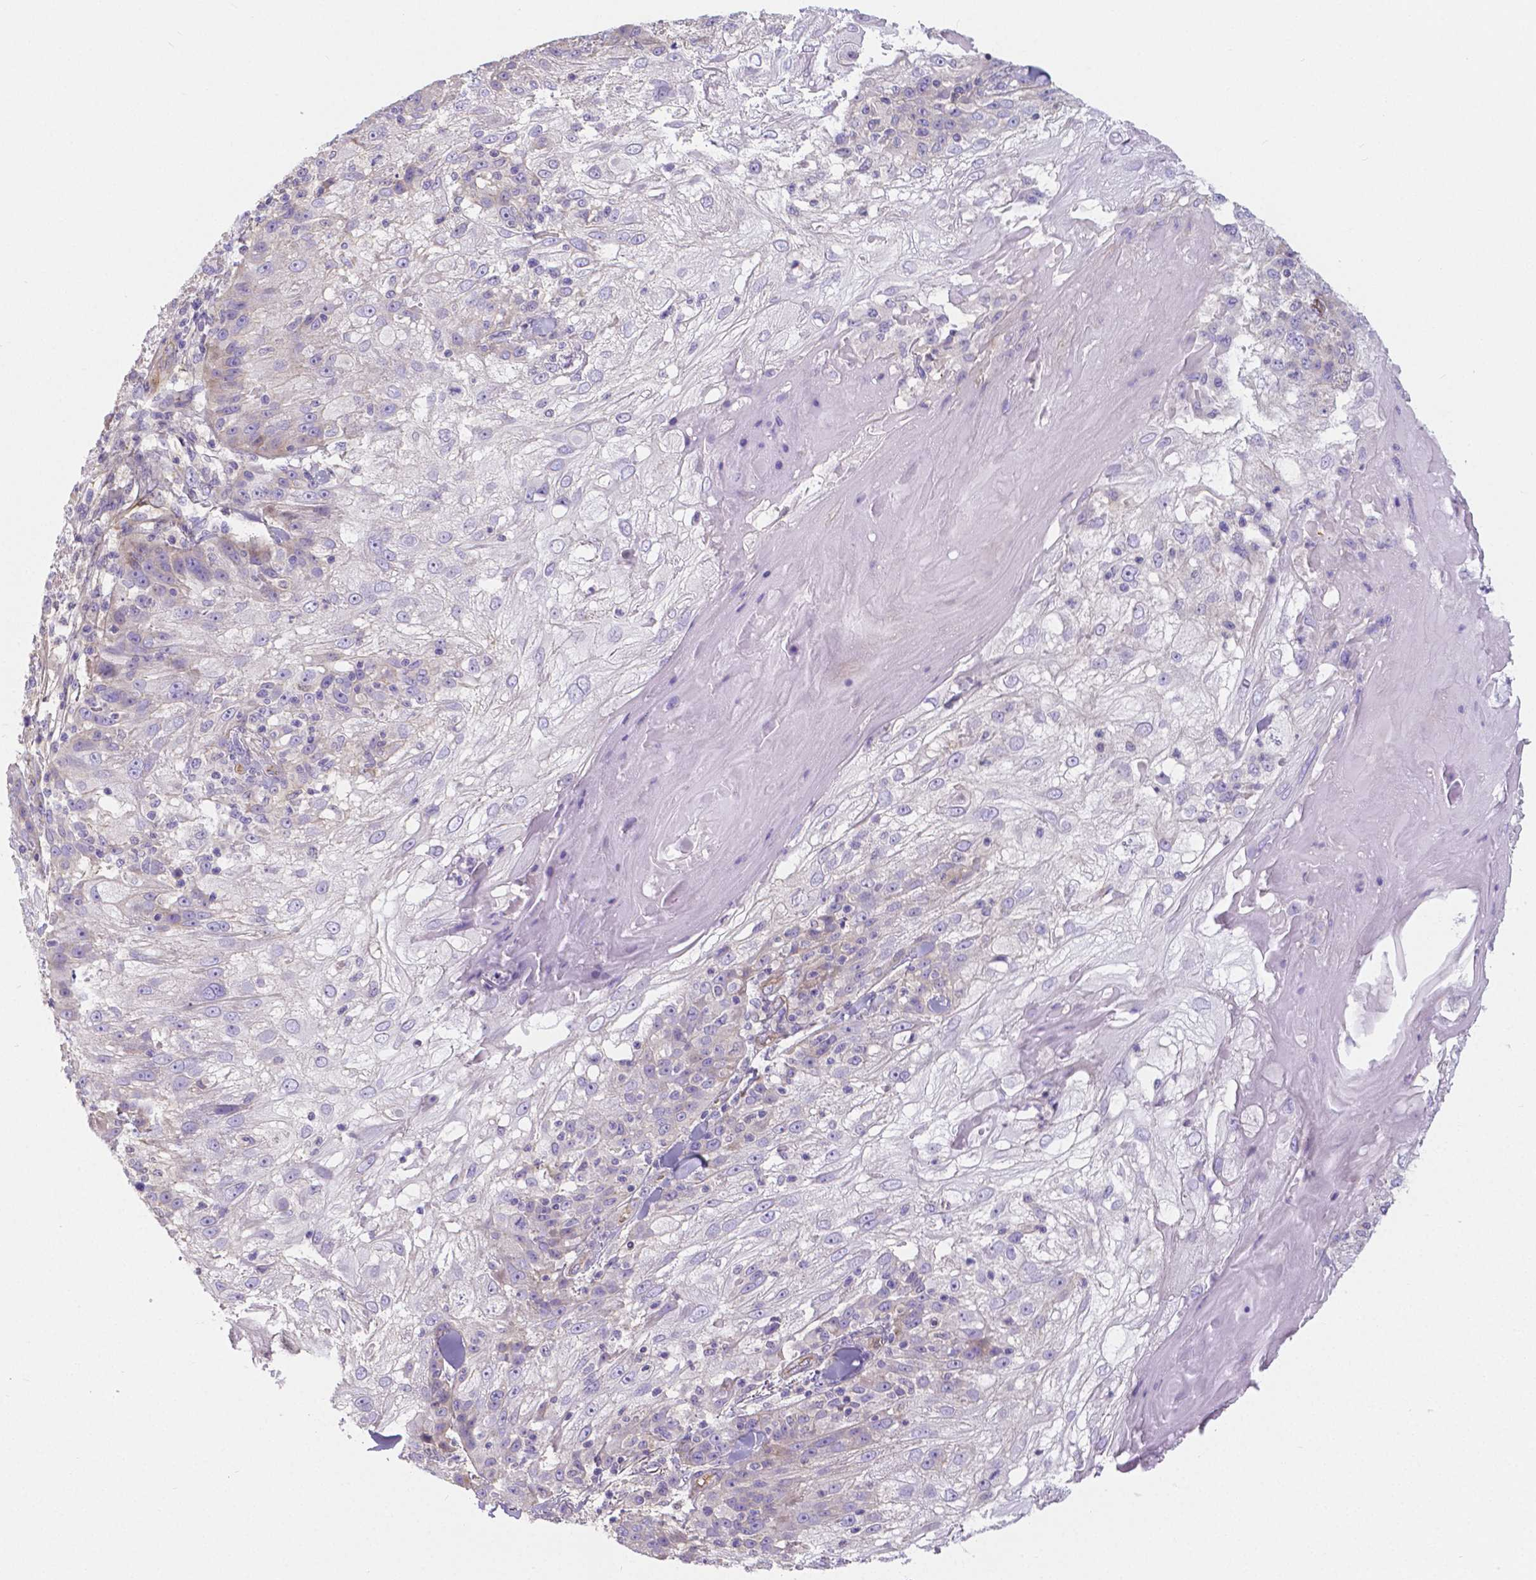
{"staining": {"intensity": "negative", "quantity": "none", "location": "none"}, "tissue": "skin cancer", "cell_type": "Tumor cells", "image_type": "cancer", "snomed": [{"axis": "morphology", "description": "Normal tissue, NOS"}, {"axis": "morphology", "description": "Squamous cell carcinoma, NOS"}, {"axis": "topography", "description": "Skin"}], "caption": "There is no significant positivity in tumor cells of skin cancer (squamous cell carcinoma). (Stains: DAB (3,3'-diaminobenzidine) immunohistochemistry with hematoxylin counter stain, Microscopy: brightfield microscopy at high magnification).", "gene": "CRMP1", "patient": {"sex": "female", "age": 83}}